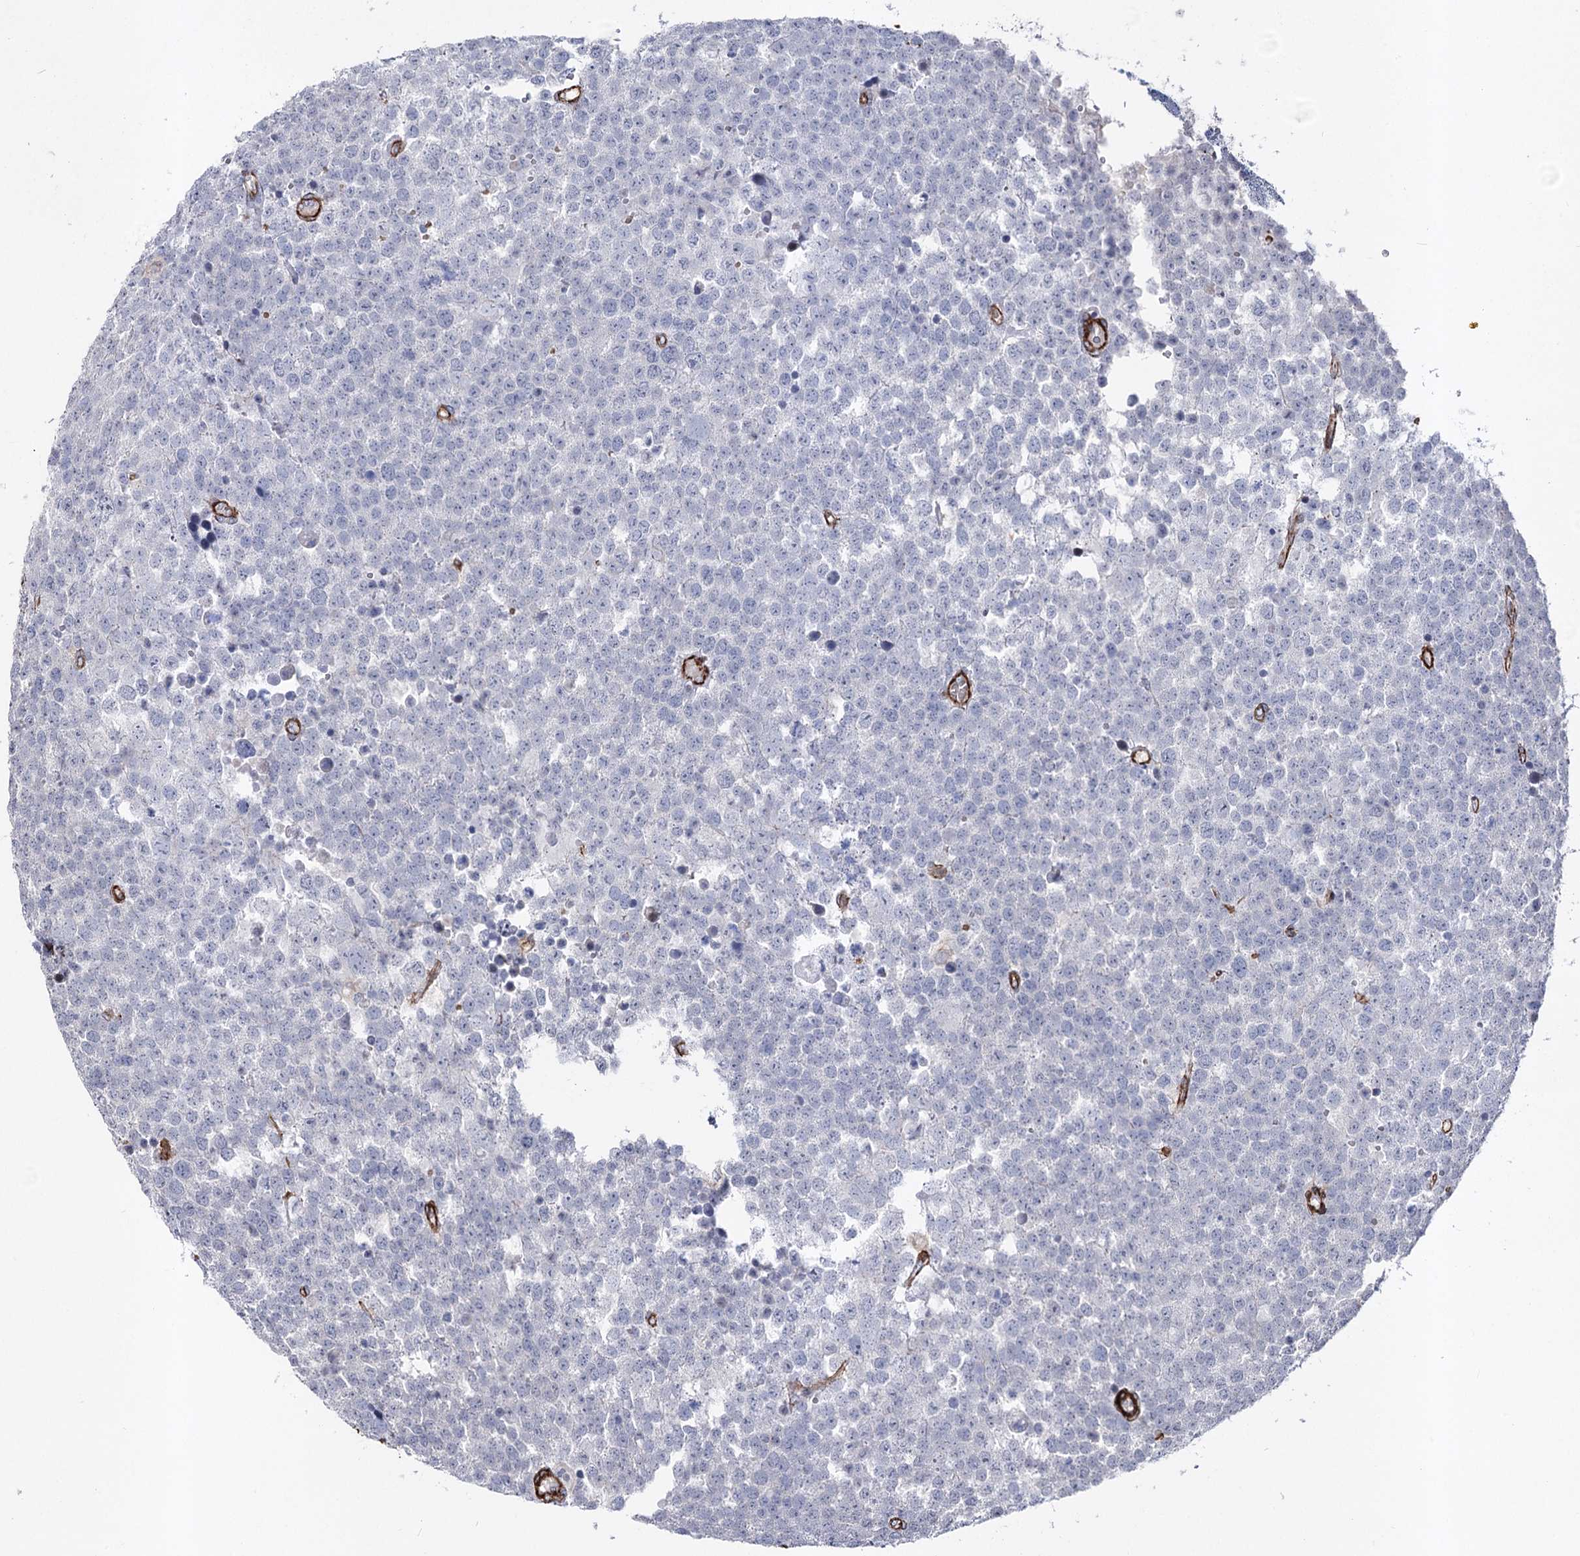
{"staining": {"intensity": "negative", "quantity": "none", "location": "none"}, "tissue": "testis cancer", "cell_type": "Tumor cells", "image_type": "cancer", "snomed": [{"axis": "morphology", "description": "Seminoma, NOS"}, {"axis": "topography", "description": "Testis"}], "caption": "Immunohistochemical staining of human testis seminoma demonstrates no significant positivity in tumor cells.", "gene": "ARHGAP20", "patient": {"sex": "male", "age": 71}}